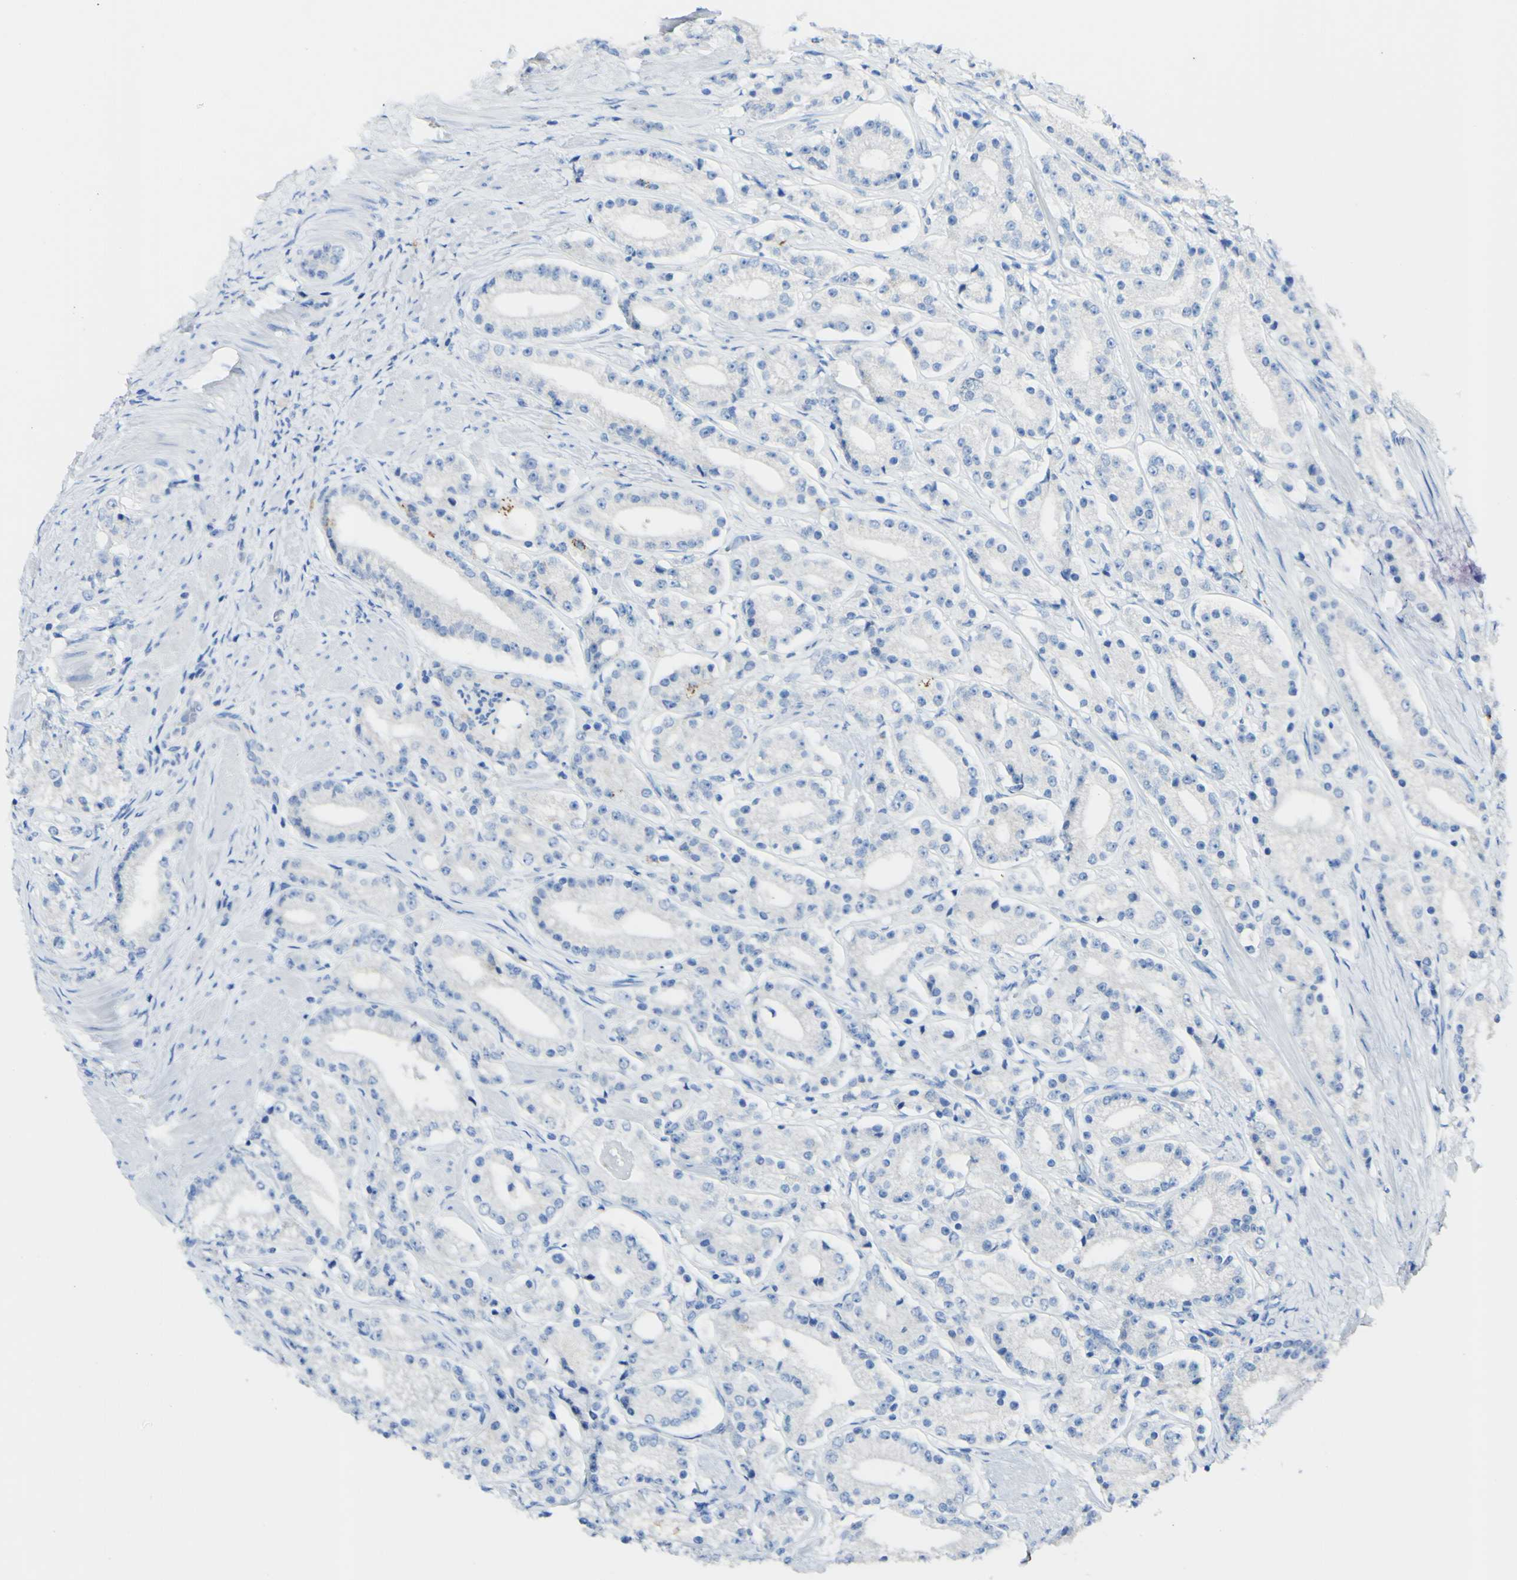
{"staining": {"intensity": "negative", "quantity": "none", "location": "none"}, "tissue": "prostate cancer", "cell_type": "Tumor cells", "image_type": "cancer", "snomed": [{"axis": "morphology", "description": "Adenocarcinoma, Low grade"}, {"axis": "topography", "description": "Prostate"}], "caption": "The histopathology image reveals no significant positivity in tumor cells of prostate cancer. (DAB immunohistochemistry (IHC), high magnification).", "gene": "FGF4", "patient": {"sex": "male", "age": 63}}